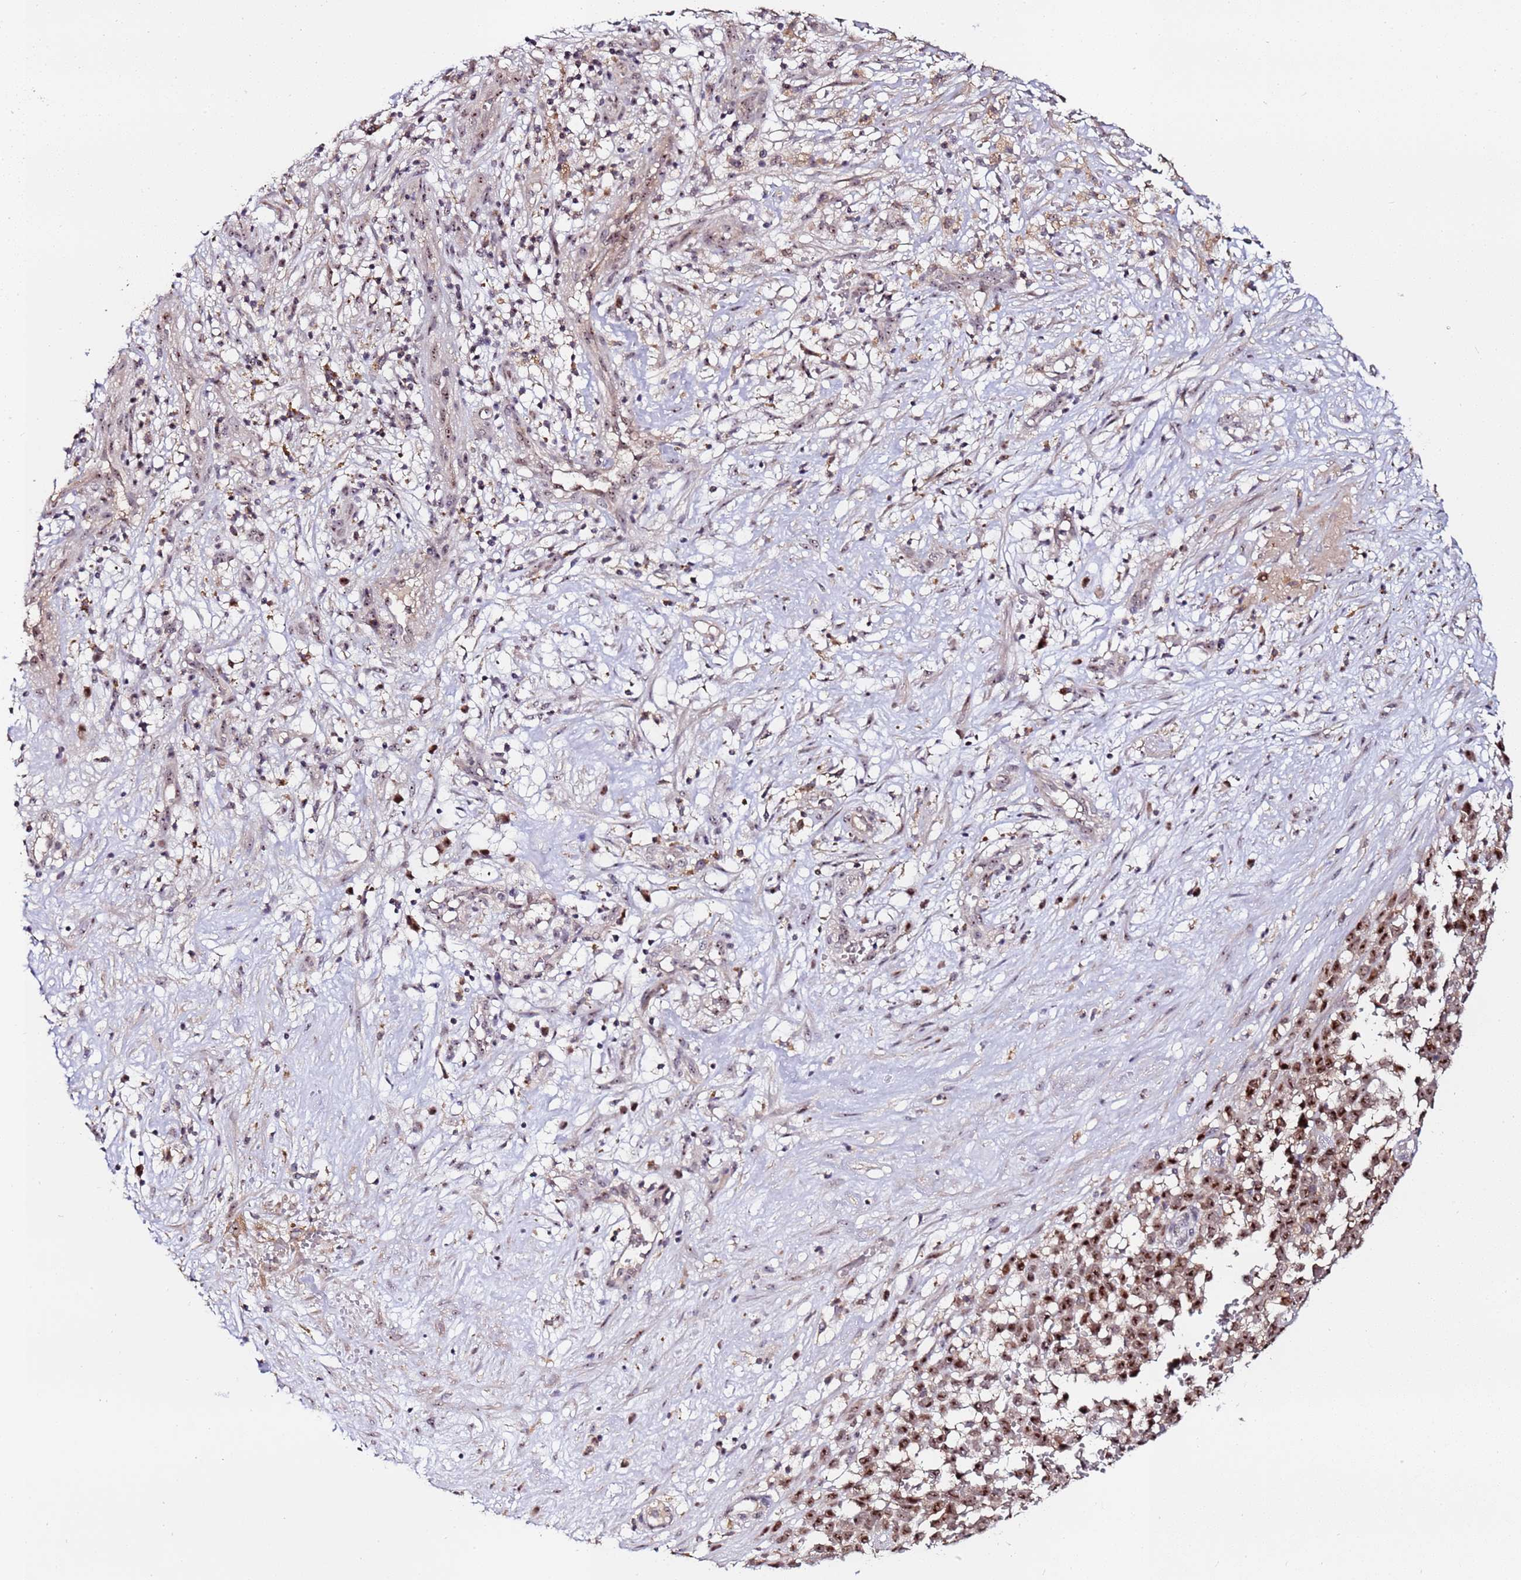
{"staining": {"intensity": "strong", "quantity": ">75%", "location": "nuclear"}, "tissue": "melanoma", "cell_type": "Tumor cells", "image_type": "cancer", "snomed": [{"axis": "morphology", "description": "Malignant melanoma, NOS"}, {"axis": "topography", "description": "Nose, NOS"}], "caption": "Melanoma stained with immunohistochemistry shows strong nuclear expression in about >75% of tumor cells.", "gene": "KRI1", "patient": {"sex": "female", "age": 48}}